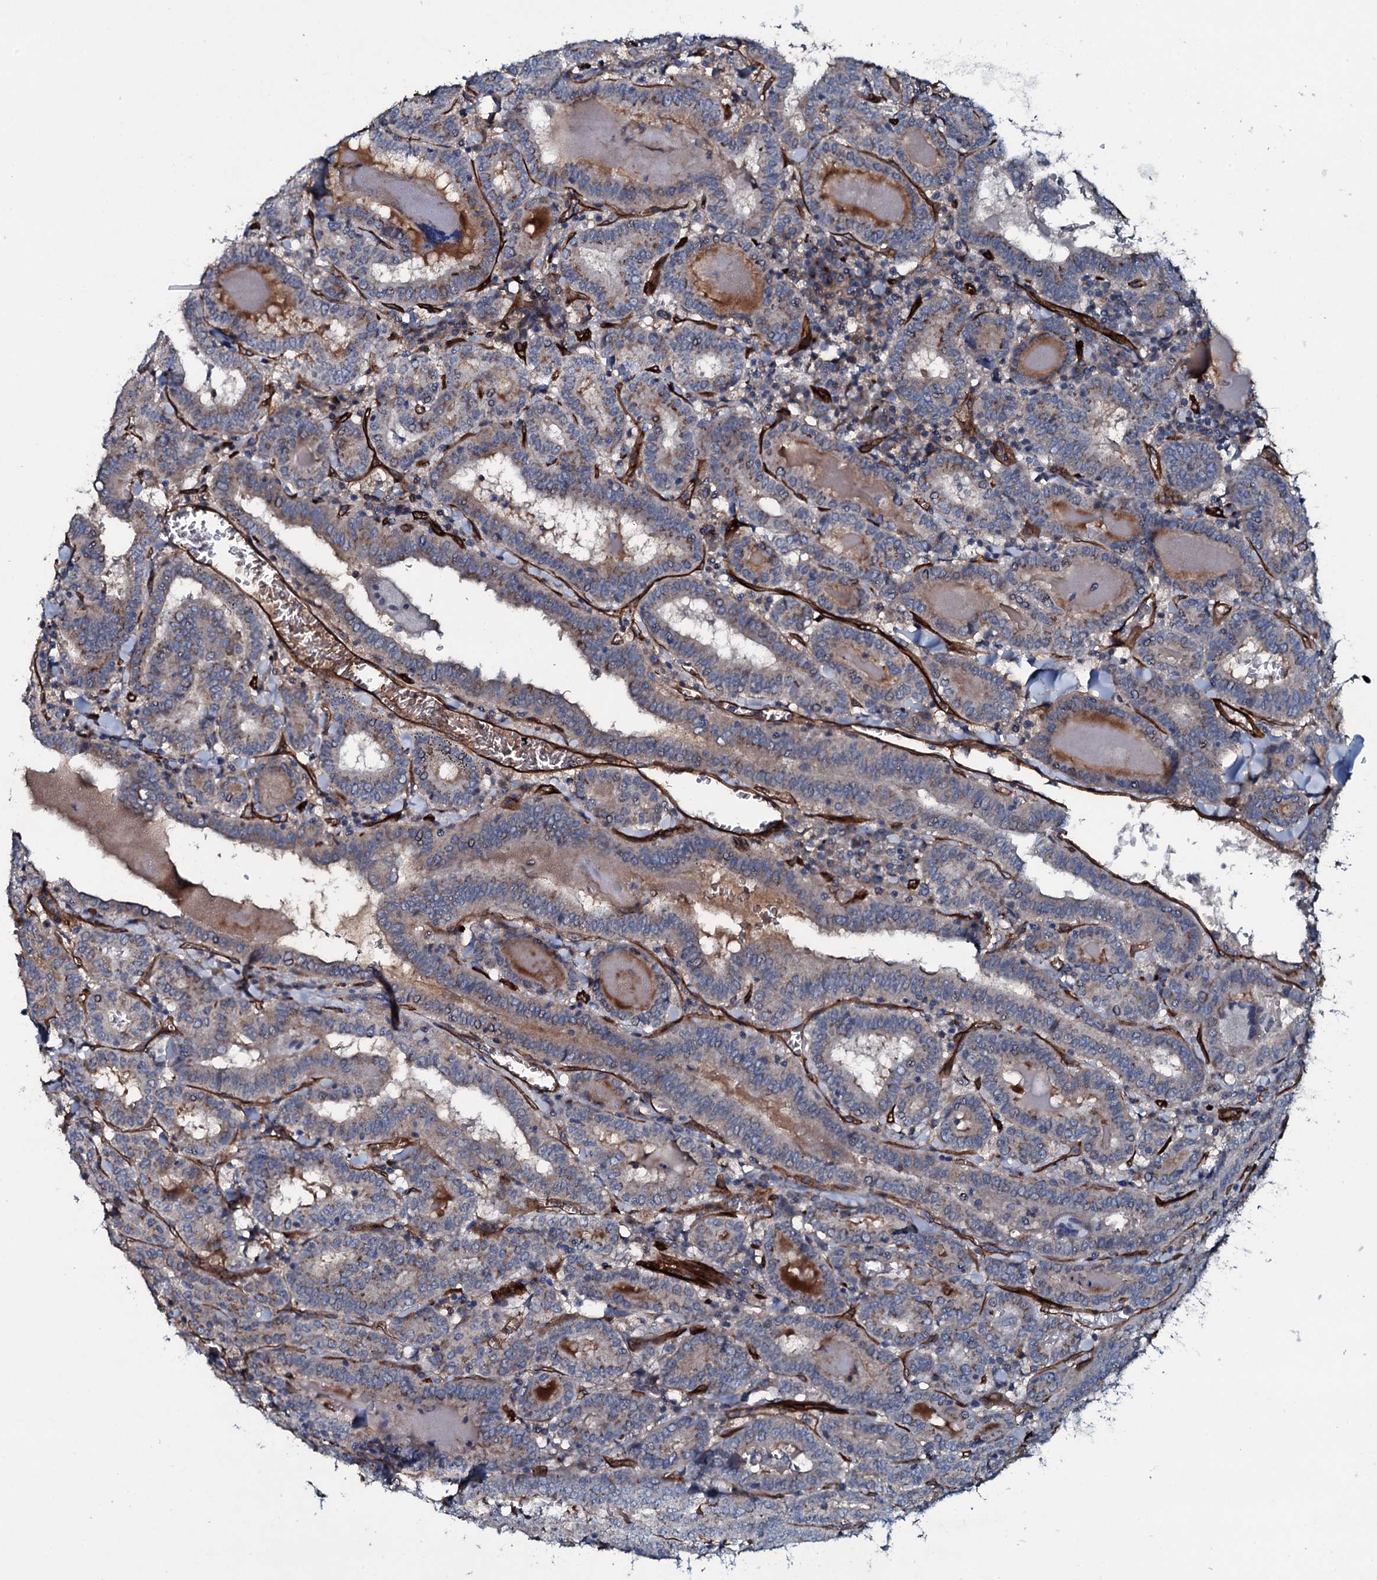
{"staining": {"intensity": "weak", "quantity": "25%-75%", "location": "cytoplasmic/membranous"}, "tissue": "thyroid cancer", "cell_type": "Tumor cells", "image_type": "cancer", "snomed": [{"axis": "morphology", "description": "Papillary adenocarcinoma, NOS"}, {"axis": "topography", "description": "Thyroid gland"}], "caption": "Immunohistochemical staining of human thyroid papillary adenocarcinoma displays weak cytoplasmic/membranous protein expression in about 25%-75% of tumor cells. (IHC, brightfield microscopy, high magnification).", "gene": "CLEC14A", "patient": {"sex": "female", "age": 72}}